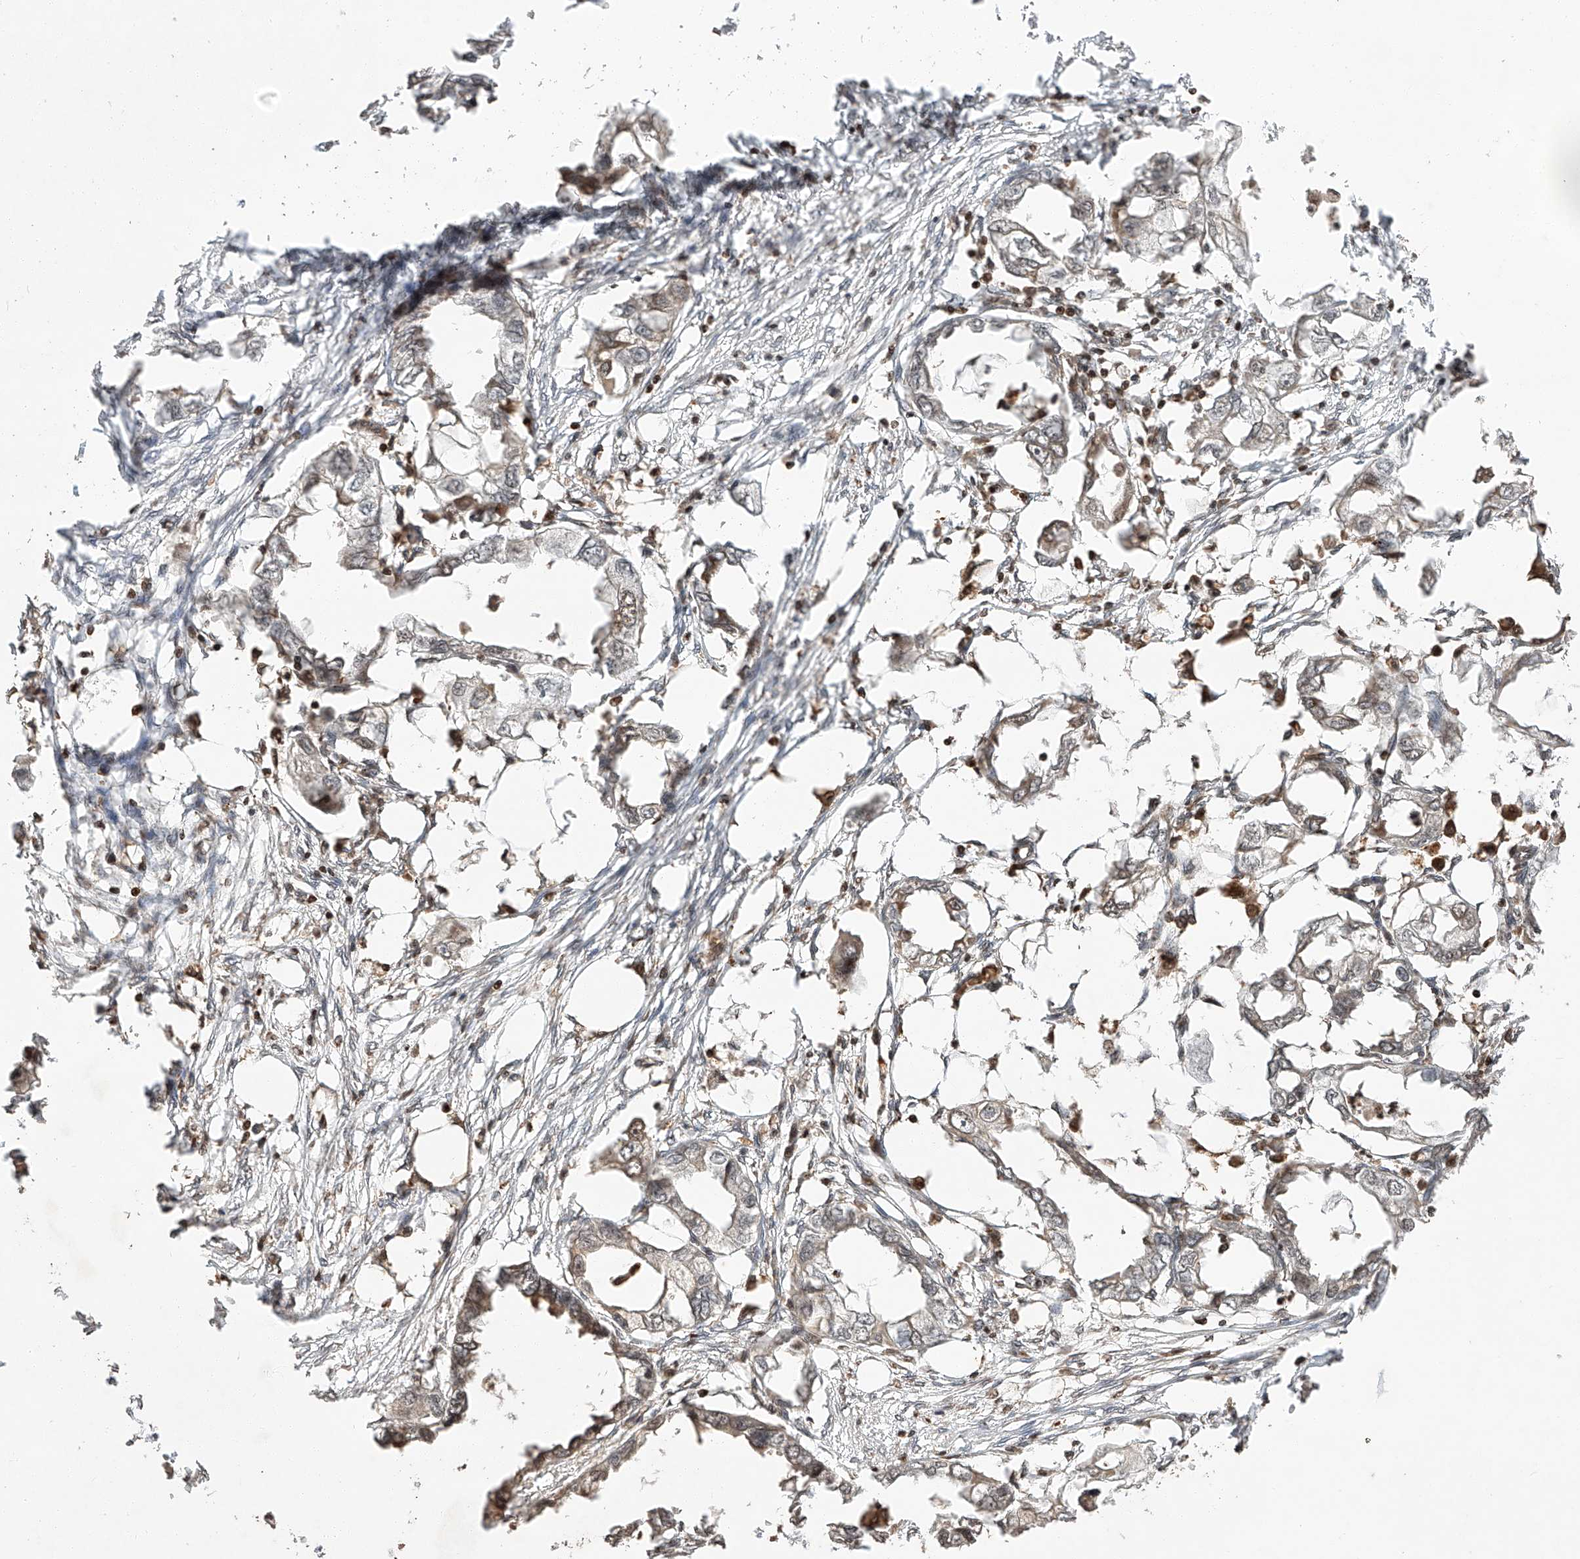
{"staining": {"intensity": "moderate", "quantity": "<25%", "location": "cytoplasmic/membranous,nuclear"}, "tissue": "endometrial cancer", "cell_type": "Tumor cells", "image_type": "cancer", "snomed": [{"axis": "morphology", "description": "Adenocarcinoma, NOS"}, {"axis": "morphology", "description": "Adenocarcinoma, metastatic, NOS"}, {"axis": "topography", "description": "Adipose tissue"}, {"axis": "topography", "description": "Endometrium"}], "caption": "Protein expression analysis of endometrial cancer (metastatic adenocarcinoma) shows moderate cytoplasmic/membranous and nuclear expression in about <25% of tumor cells.", "gene": "ARHGAP33", "patient": {"sex": "female", "age": 67}}